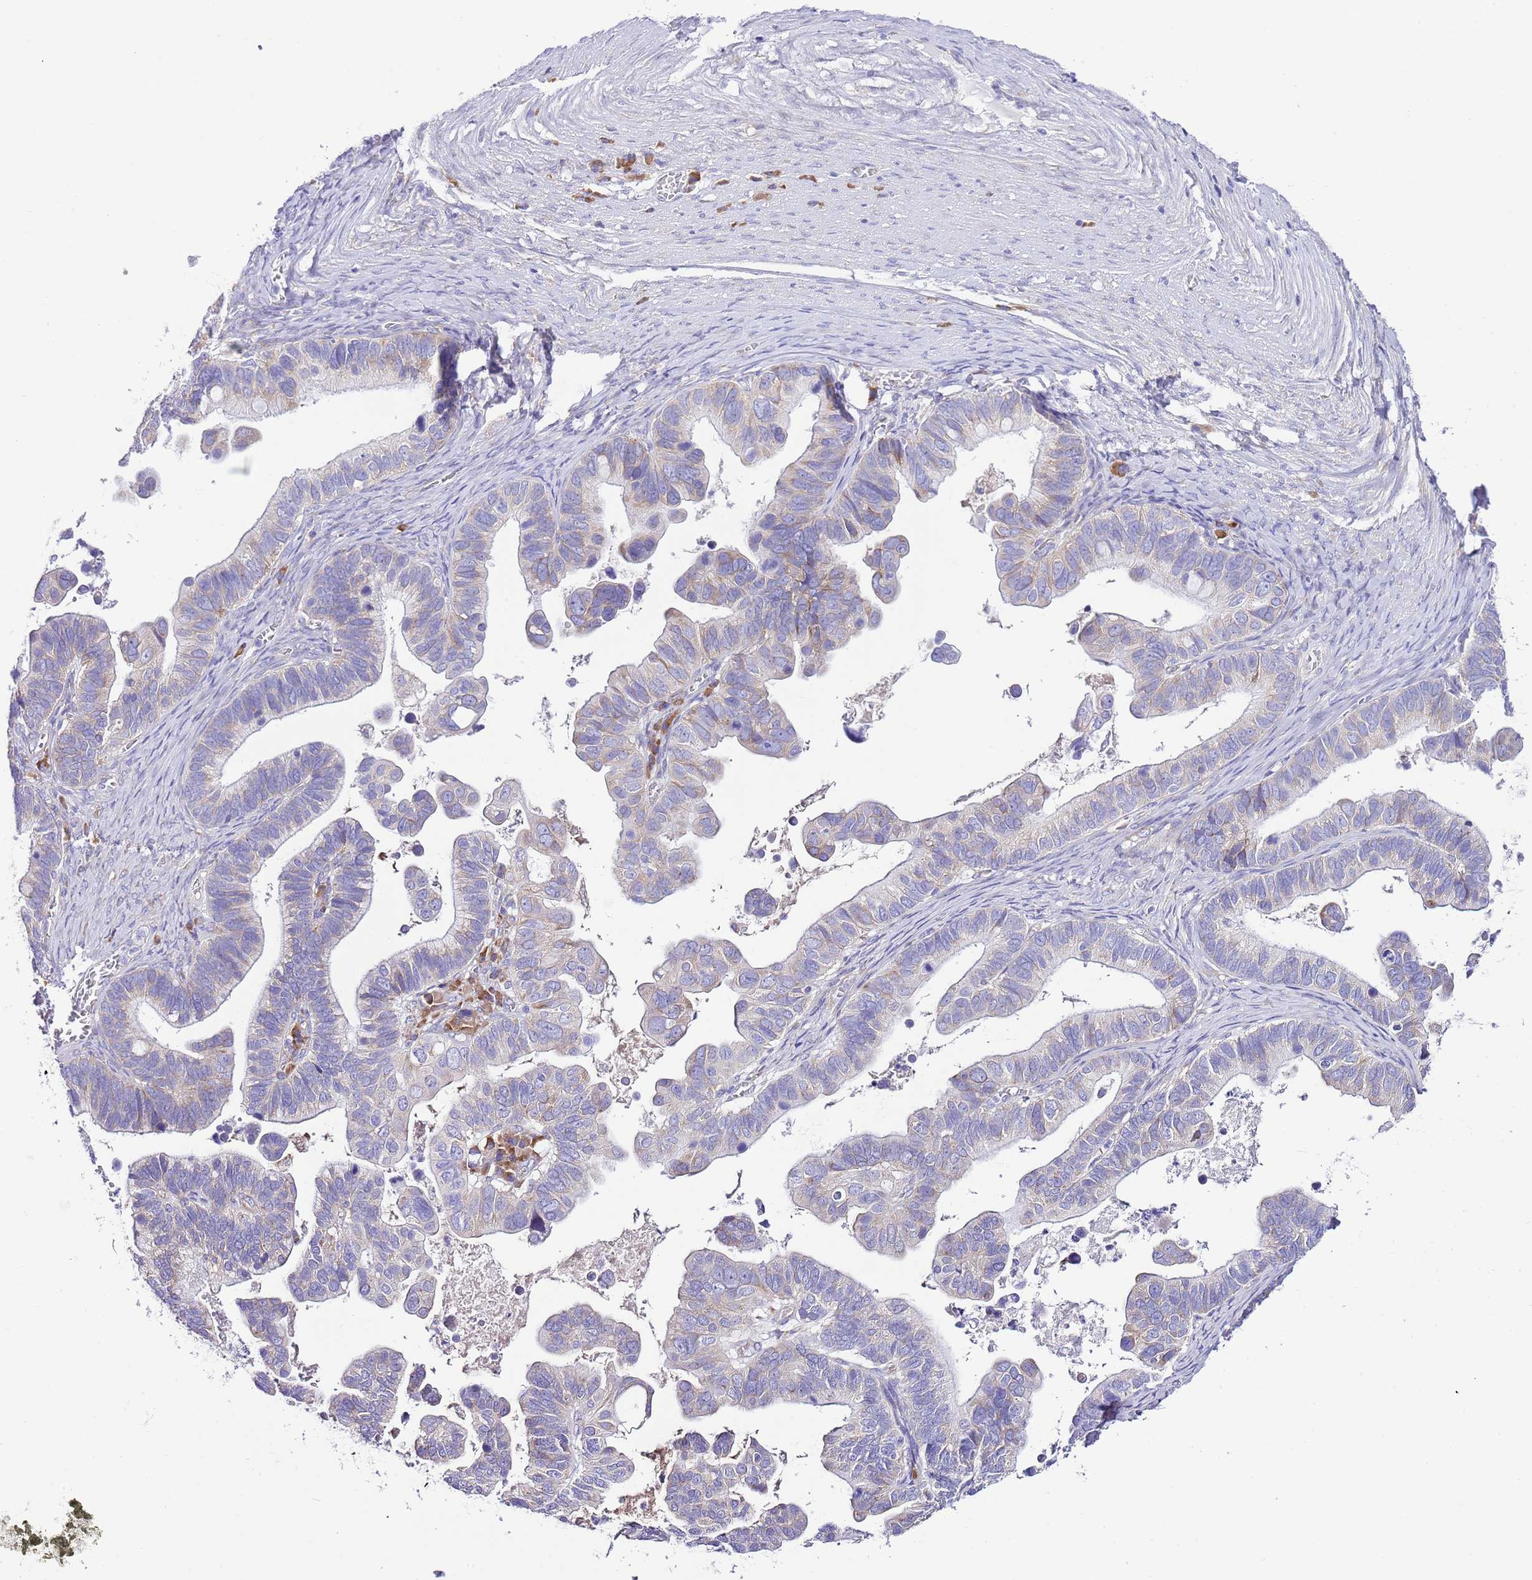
{"staining": {"intensity": "weak", "quantity": "<25%", "location": "cytoplasmic/membranous"}, "tissue": "ovarian cancer", "cell_type": "Tumor cells", "image_type": "cancer", "snomed": [{"axis": "morphology", "description": "Cystadenocarcinoma, serous, NOS"}, {"axis": "topography", "description": "Ovary"}], "caption": "High power microscopy histopathology image of an IHC histopathology image of serous cystadenocarcinoma (ovarian), revealing no significant expression in tumor cells.", "gene": "RPS10", "patient": {"sex": "female", "age": 56}}